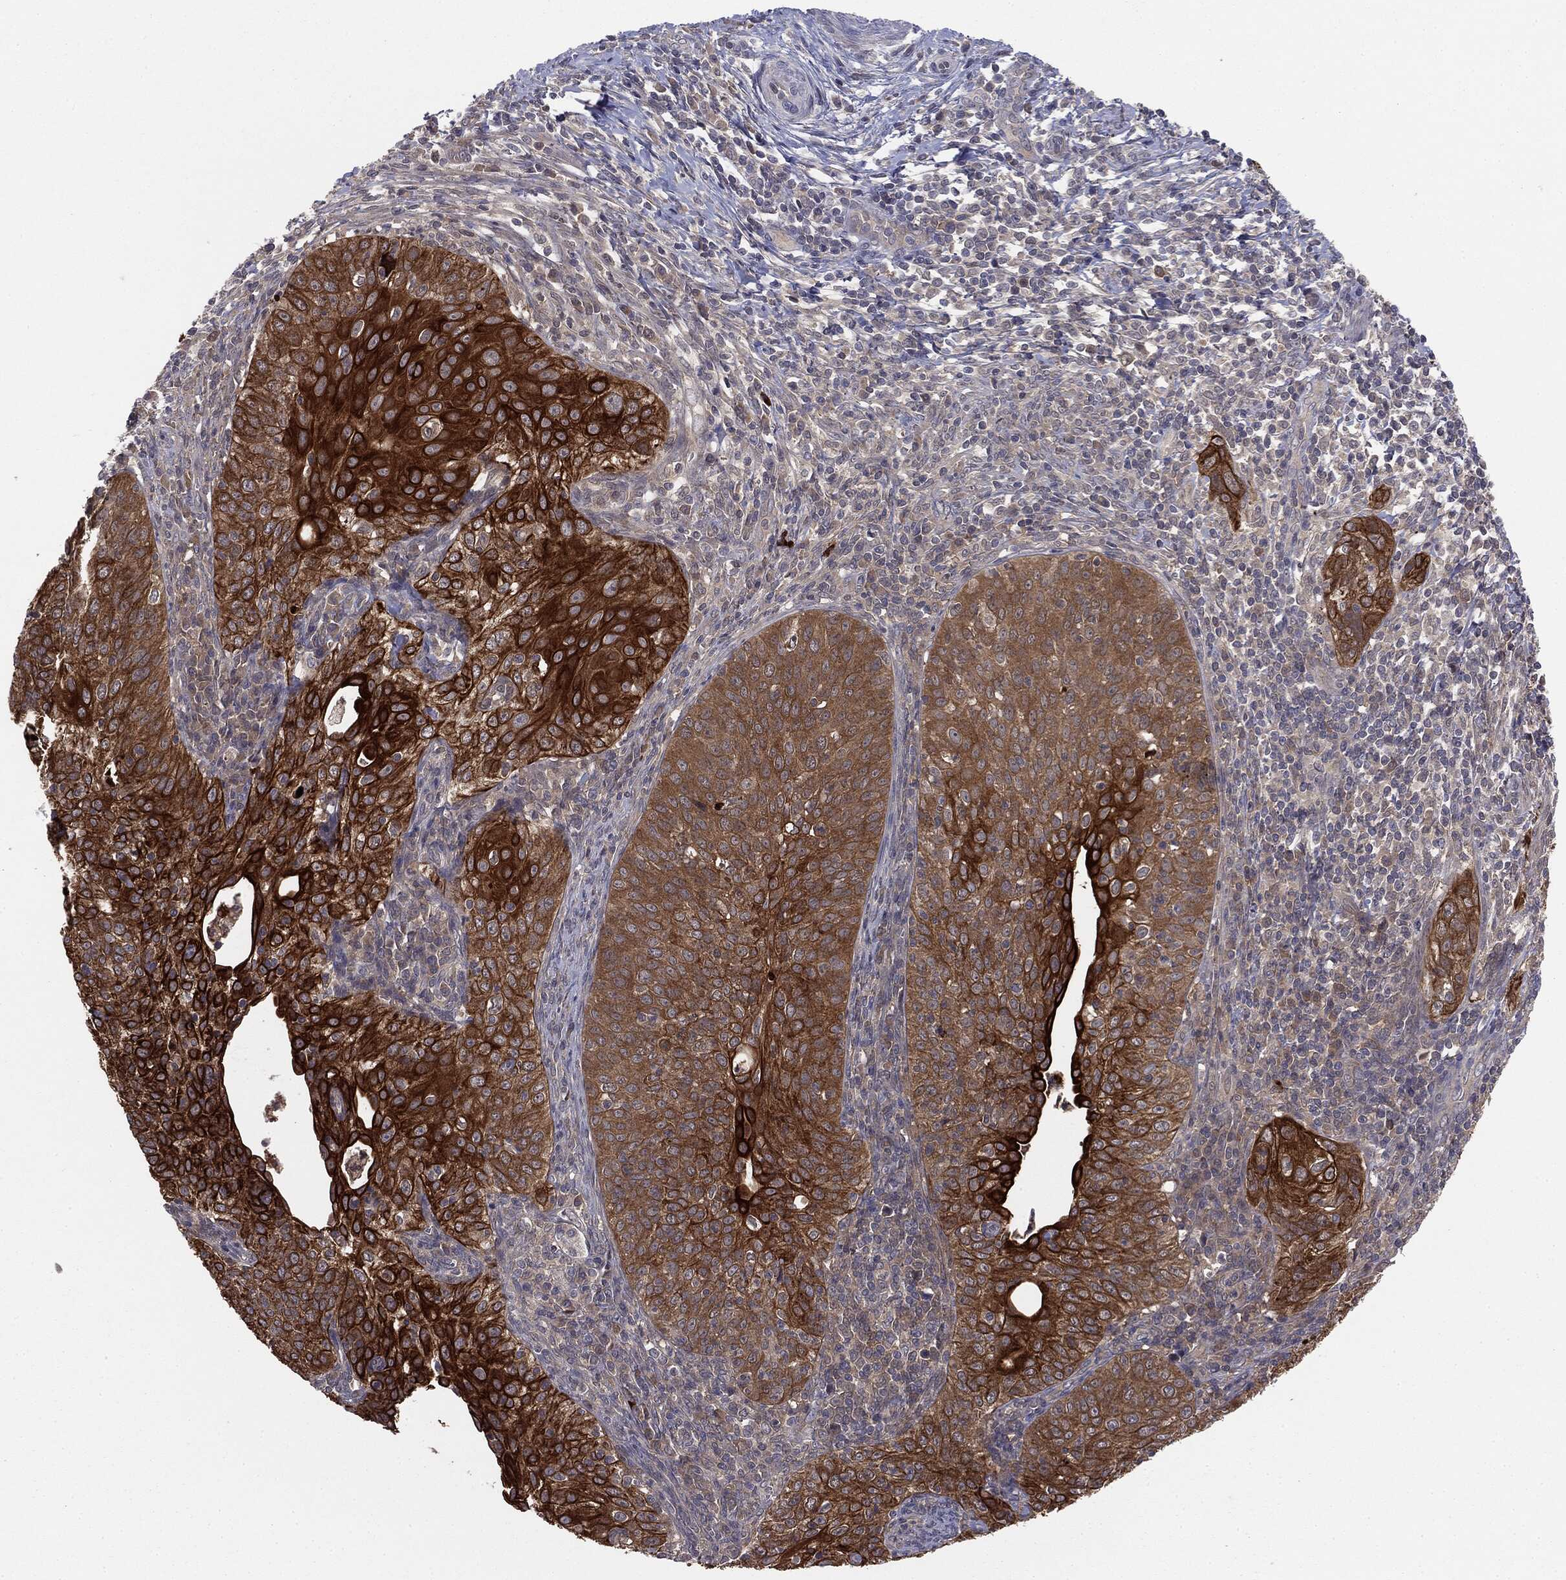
{"staining": {"intensity": "strong", "quantity": "25%-75%", "location": "cytoplasmic/membranous"}, "tissue": "cervical cancer", "cell_type": "Tumor cells", "image_type": "cancer", "snomed": [{"axis": "morphology", "description": "Squamous cell carcinoma, NOS"}, {"axis": "topography", "description": "Cervix"}], "caption": "Tumor cells display high levels of strong cytoplasmic/membranous staining in about 25%-75% of cells in human cervical squamous cell carcinoma.", "gene": "KRT7", "patient": {"sex": "female", "age": 30}}